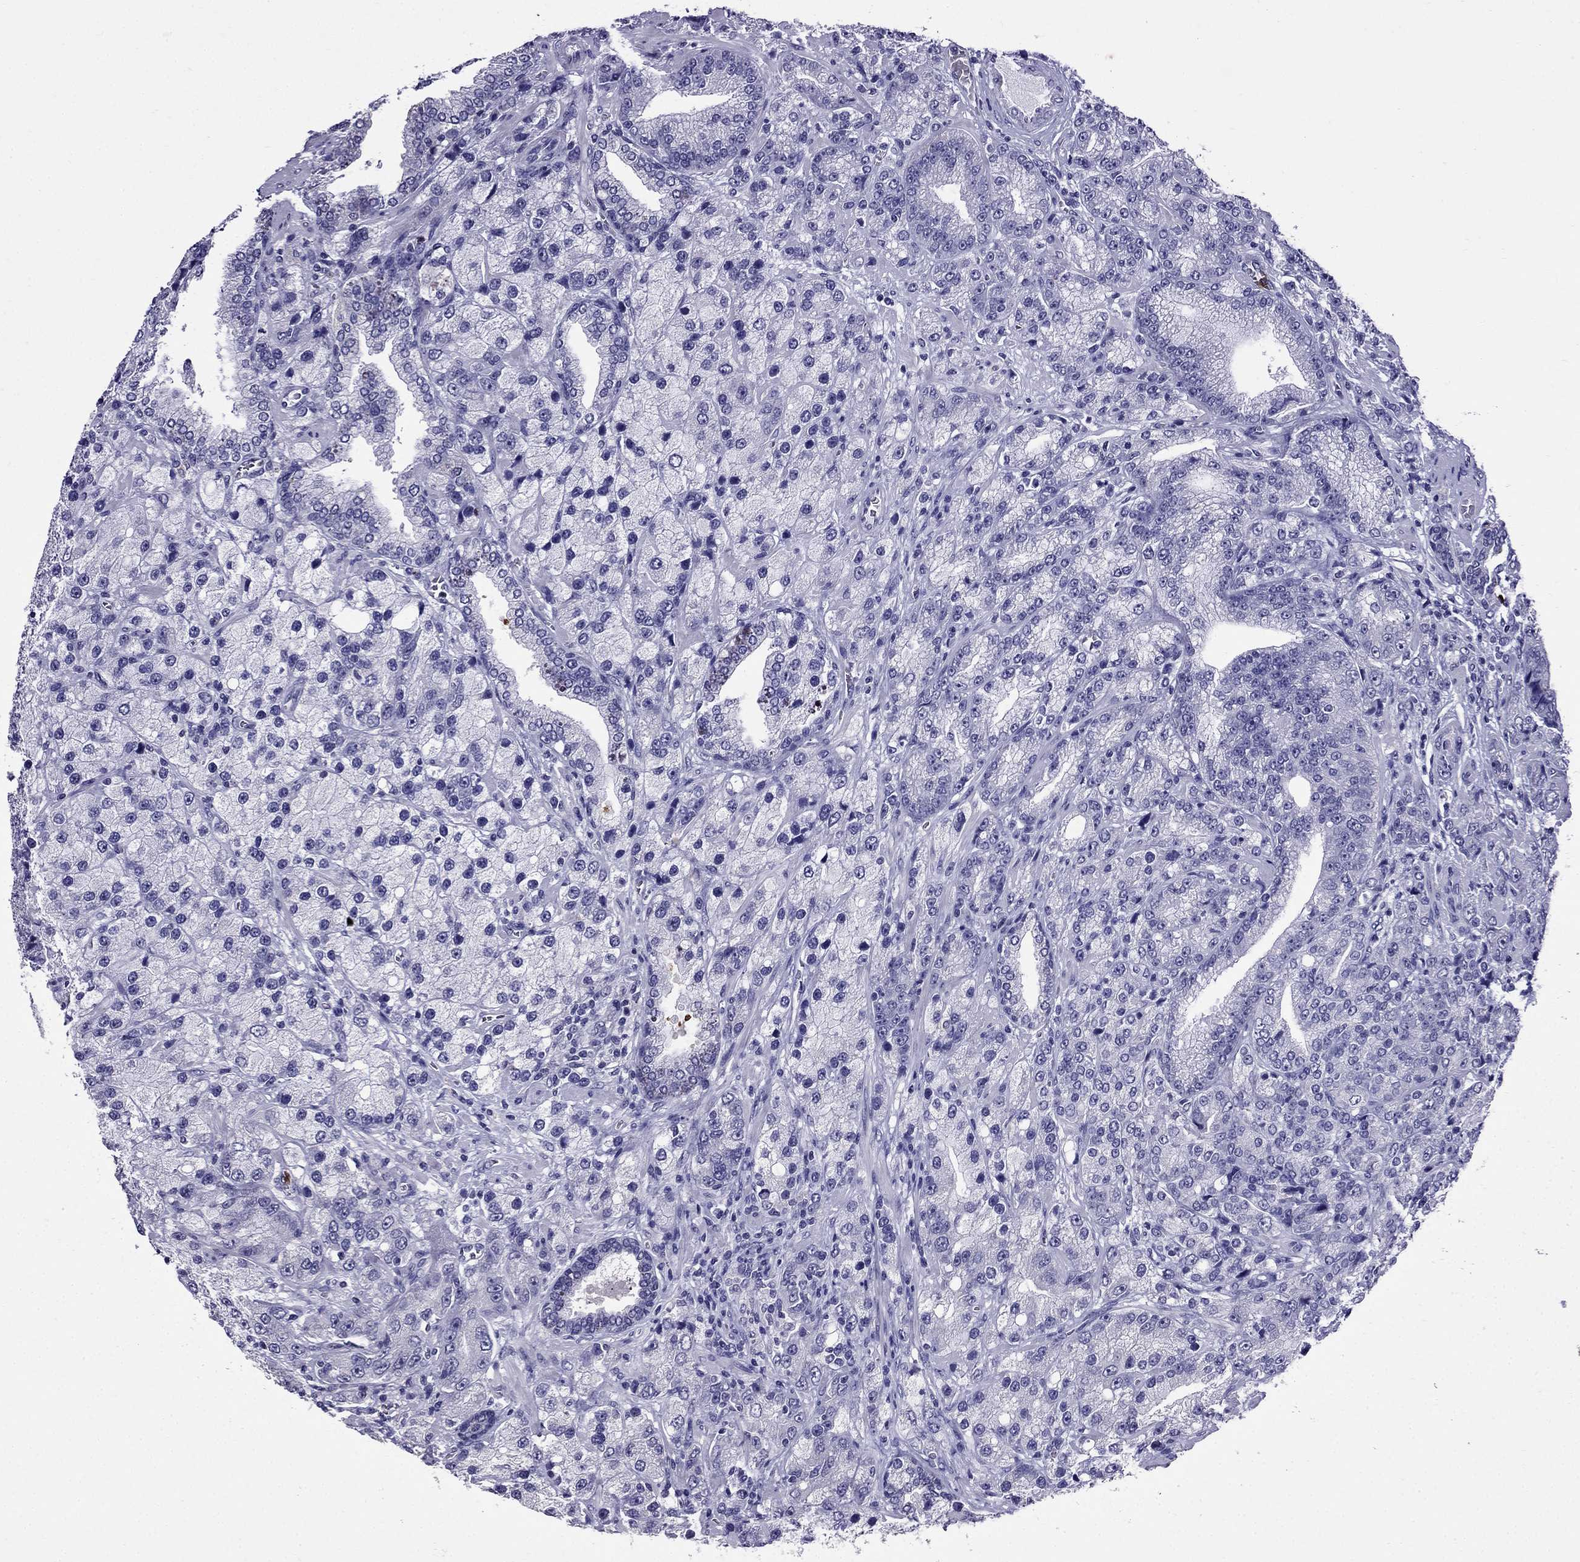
{"staining": {"intensity": "negative", "quantity": "none", "location": "none"}, "tissue": "prostate cancer", "cell_type": "Tumor cells", "image_type": "cancer", "snomed": [{"axis": "morphology", "description": "Adenocarcinoma, NOS"}, {"axis": "topography", "description": "Prostate"}], "caption": "High magnification brightfield microscopy of prostate adenocarcinoma stained with DAB (3,3'-diaminobenzidine) (brown) and counterstained with hematoxylin (blue): tumor cells show no significant expression.", "gene": "OLFM4", "patient": {"sex": "male", "age": 63}}